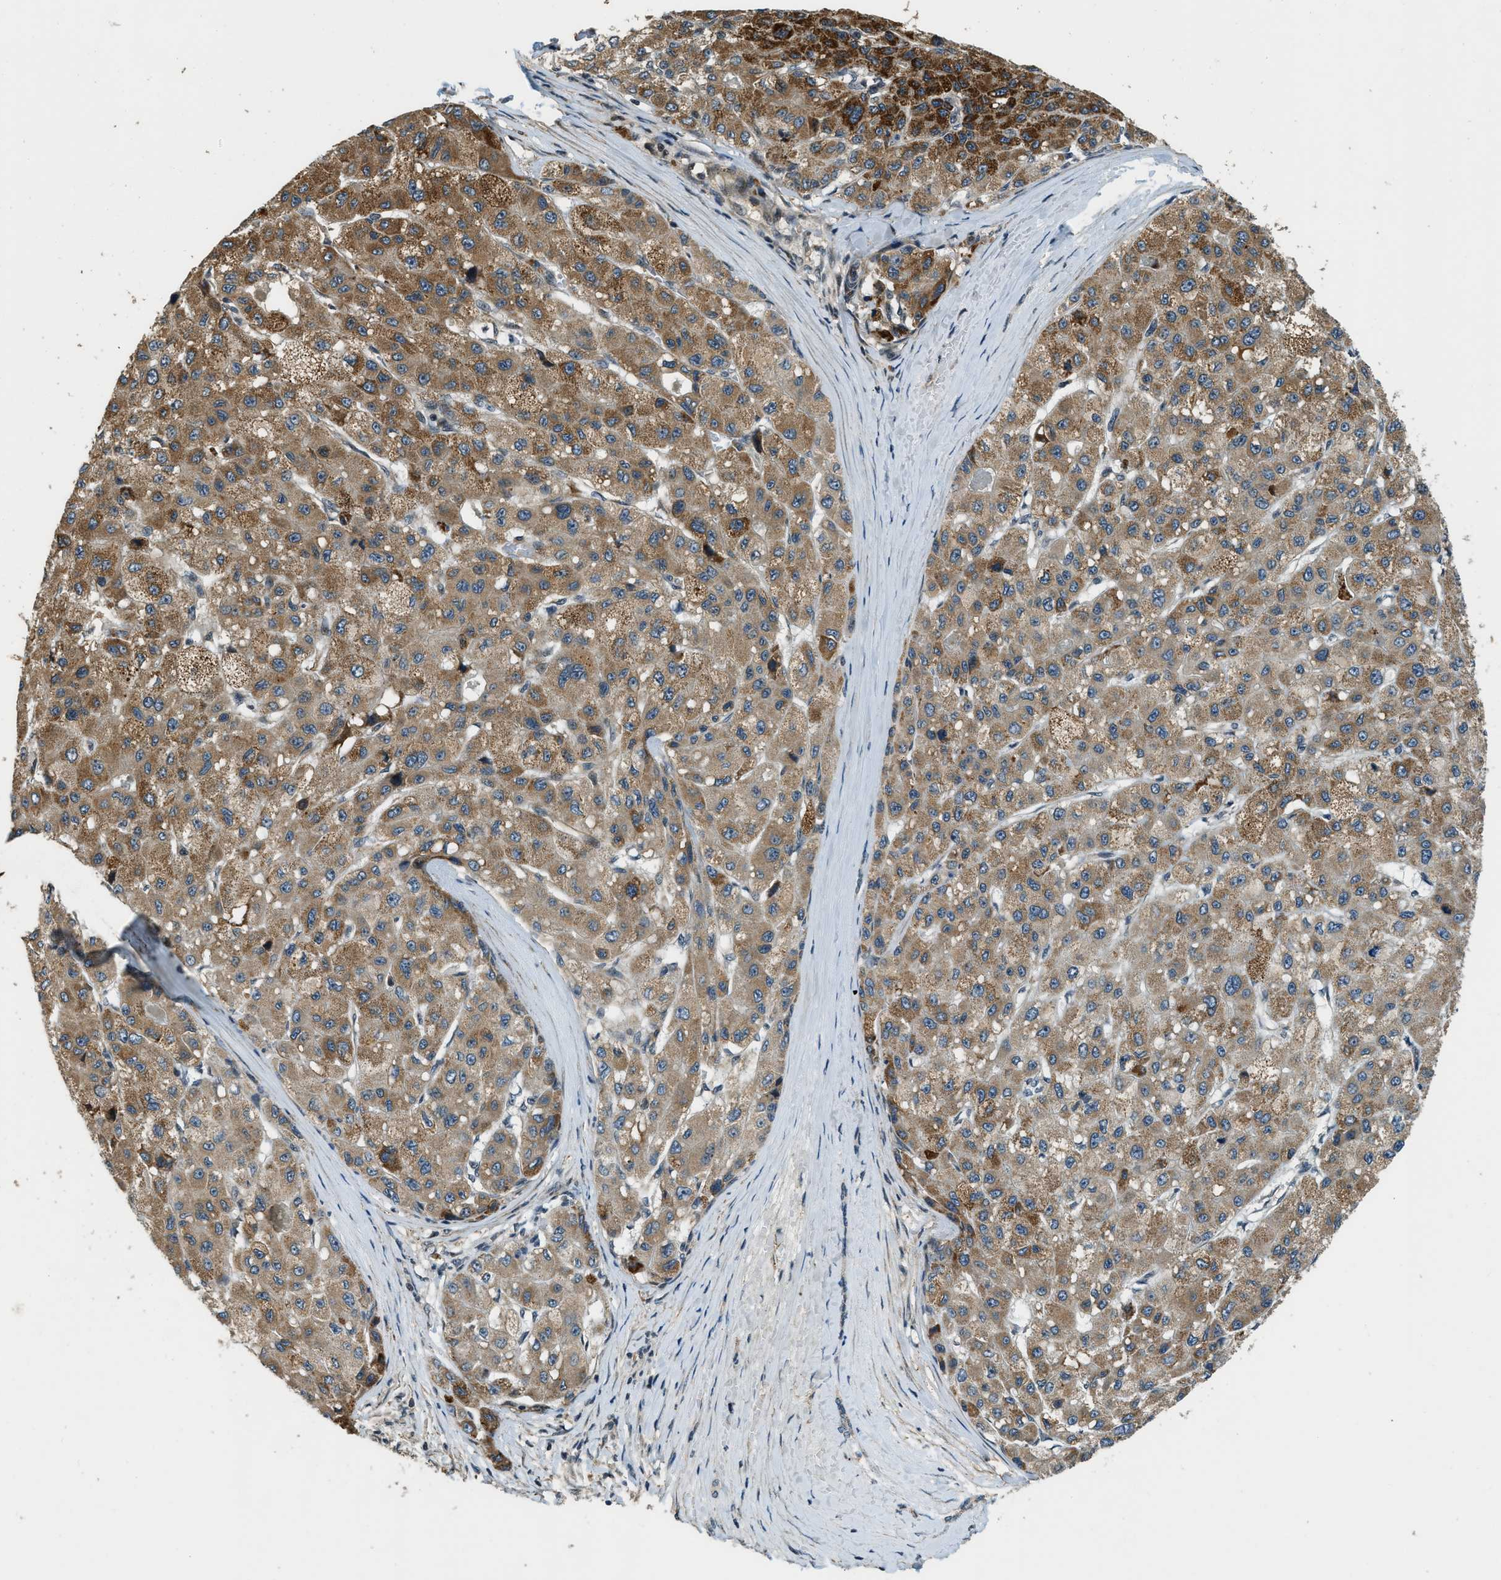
{"staining": {"intensity": "moderate", "quantity": ">75%", "location": "cytoplasmic/membranous"}, "tissue": "liver cancer", "cell_type": "Tumor cells", "image_type": "cancer", "snomed": [{"axis": "morphology", "description": "Carcinoma, Hepatocellular, NOS"}, {"axis": "topography", "description": "Liver"}], "caption": "The image demonstrates staining of liver cancer, revealing moderate cytoplasmic/membranous protein expression (brown color) within tumor cells.", "gene": "MED21", "patient": {"sex": "male", "age": 80}}